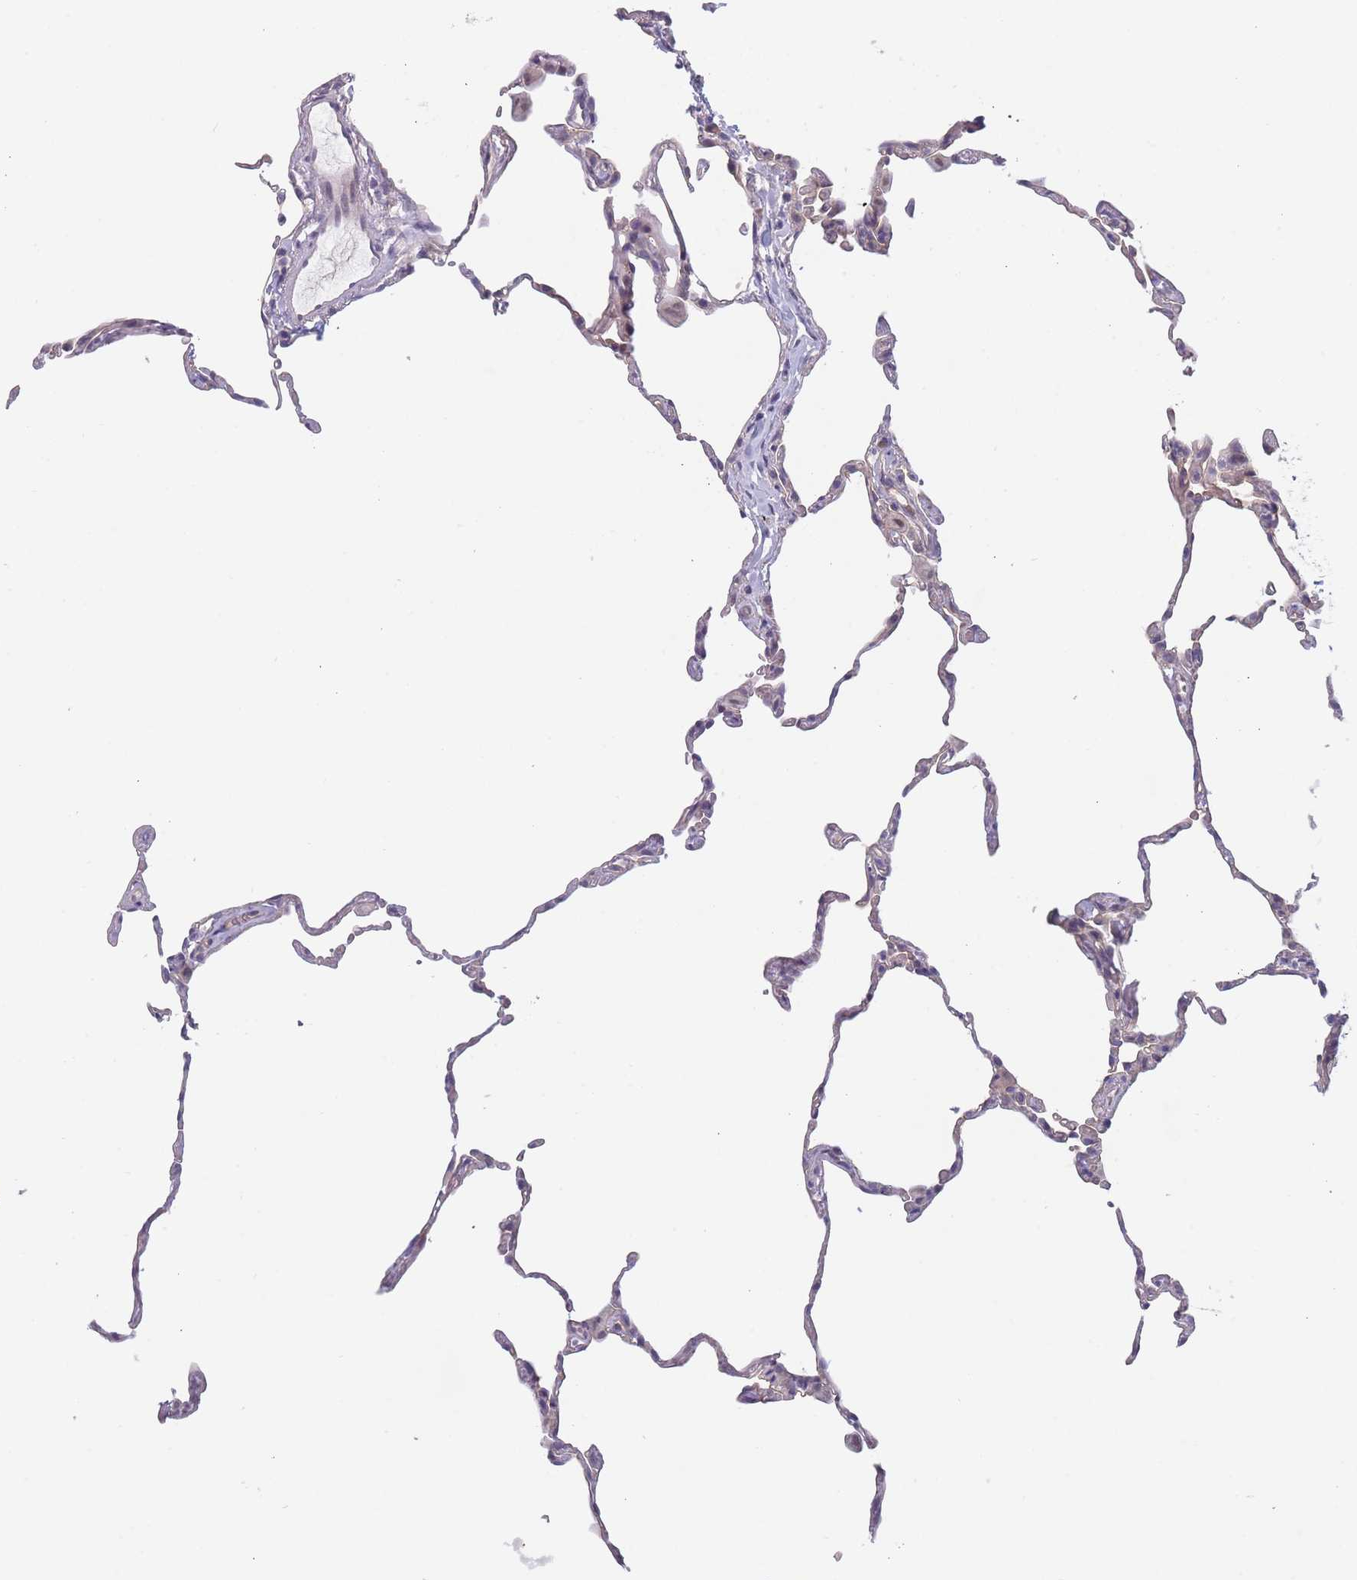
{"staining": {"intensity": "negative", "quantity": "none", "location": "none"}, "tissue": "lung", "cell_type": "Alveolar cells", "image_type": "normal", "snomed": [{"axis": "morphology", "description": "Normal tissue, NOS"}, {"axis": "topography", "description": "Lung"}], "caption": "Immunohistochemical staining of unremarkable lung reveals no significant staining in alveolar cells. (IHC, brightfield microscopy, high magnification).", "gene": "FAM227B", "patient": {"sex": "female", "age": 57}}